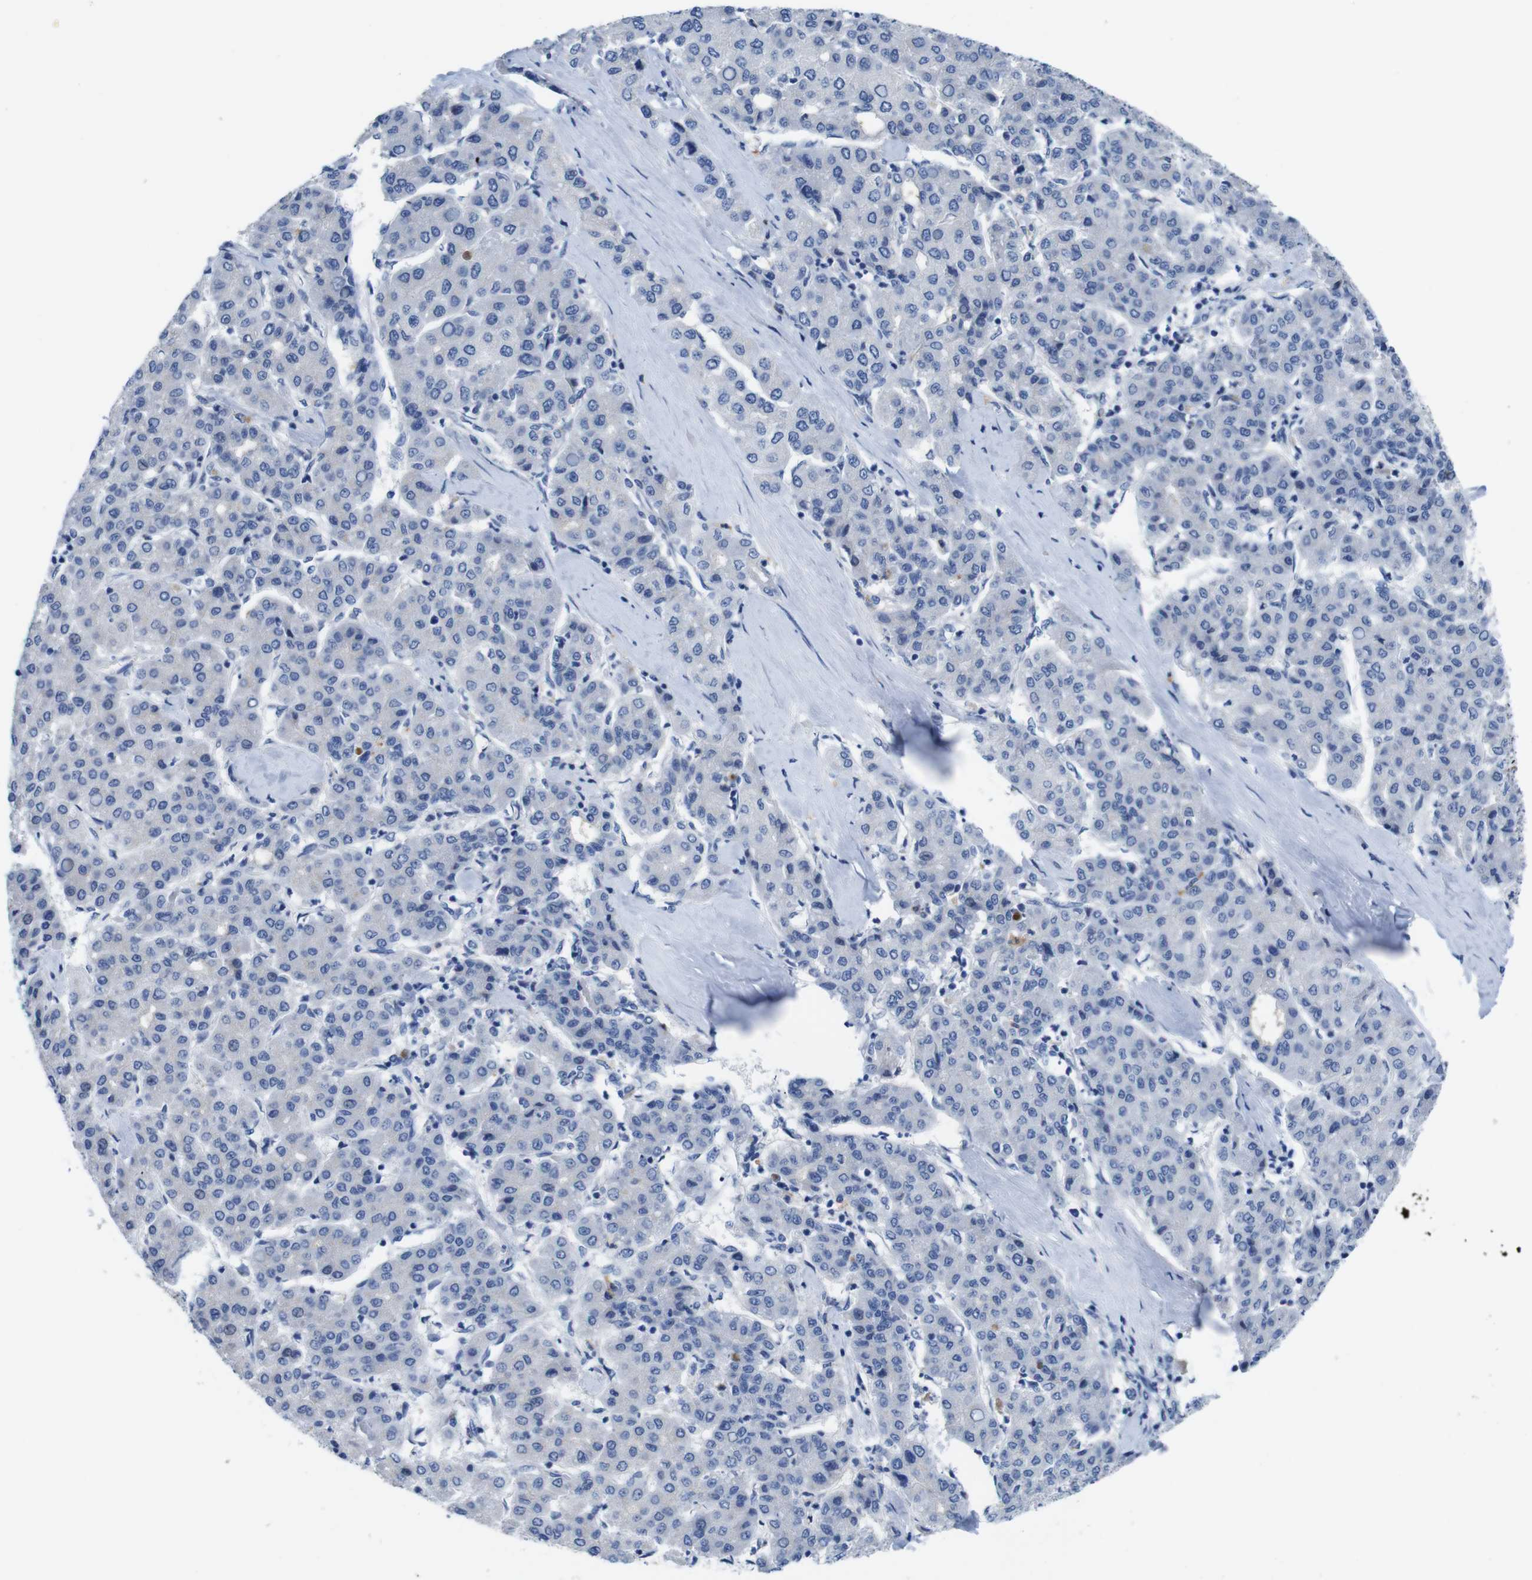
{"staining": {"intensity": "negative", "quantity": "none", "location": "none"}, "tissue": "liver cancer", "cell_type": "Tumor cells", "image_type": "cancer", "snomed": [{"axis": "morphology", "description": "Carcinoma, Hepatocellular, NOS"}, {"axis": "topography", "description": "Liver"}], "caption": "The image shows no significant expression in tumor cells of liver hepatocellular carcinoma.", "gene": "C1RL", "patient": {"sex": "male", "age": 65}}